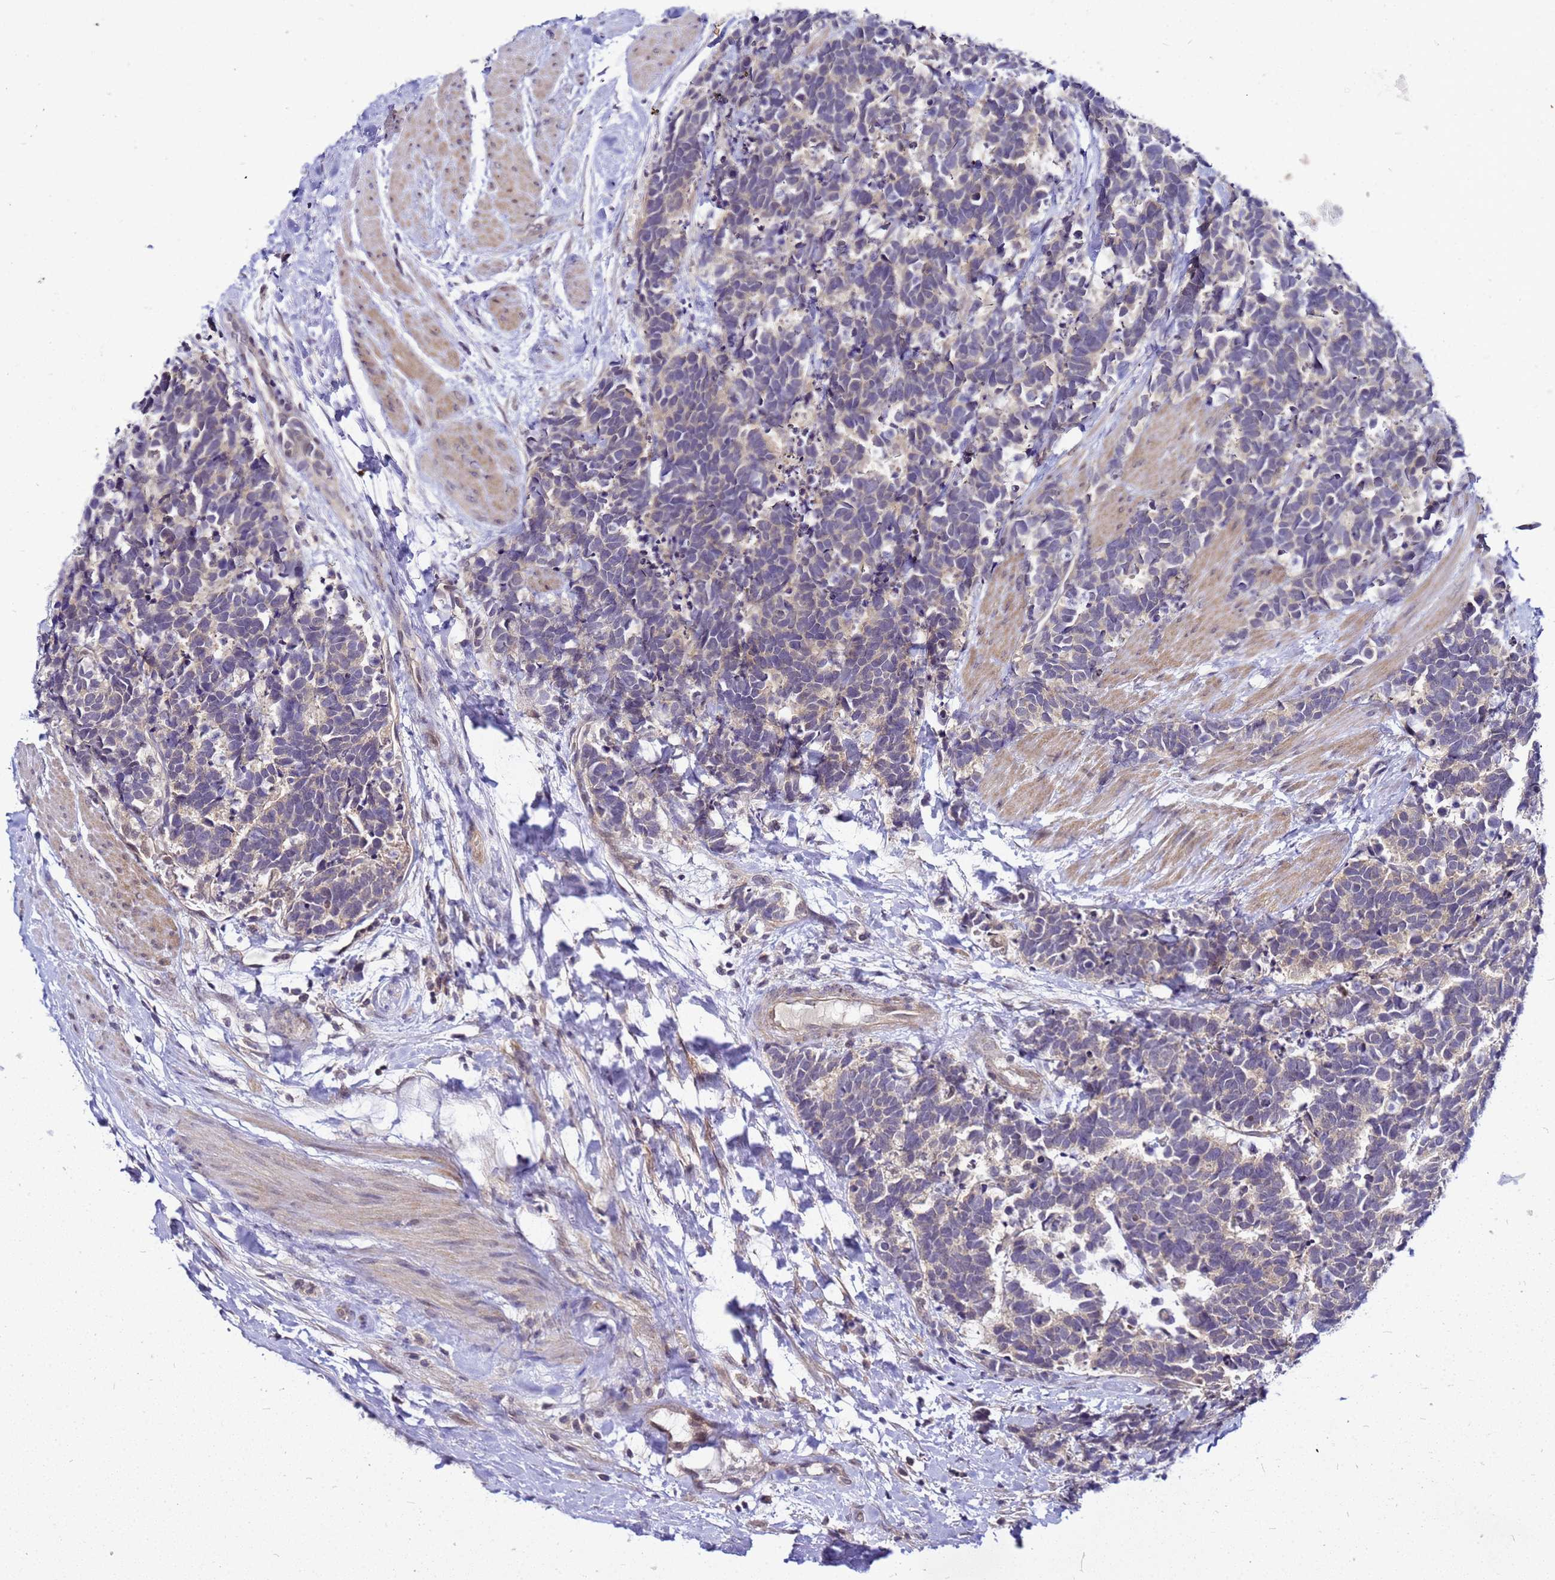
{"staining": {"intensity": "weak", "quantity": "<25%", "location": "cytoplasmic/membranous"}, "tissue": "carcinoid", "cell_type": "Tumor cells", "image_type": "cancer", "snomed": [{"axis": "morphology", "description": "Carcinoma, NOS"}, {"axis": "morphology", "description": "Carcinoid, malignant, NOS"}, {"axis": "topography", "description": "Prostate"}], "caption": "This is an immunohistochemistry (IHC) image of human carcinoid. There is no staining in tumor cells.", "gene": "SAT1", "patient": {"sex": "male", "age": 57}}